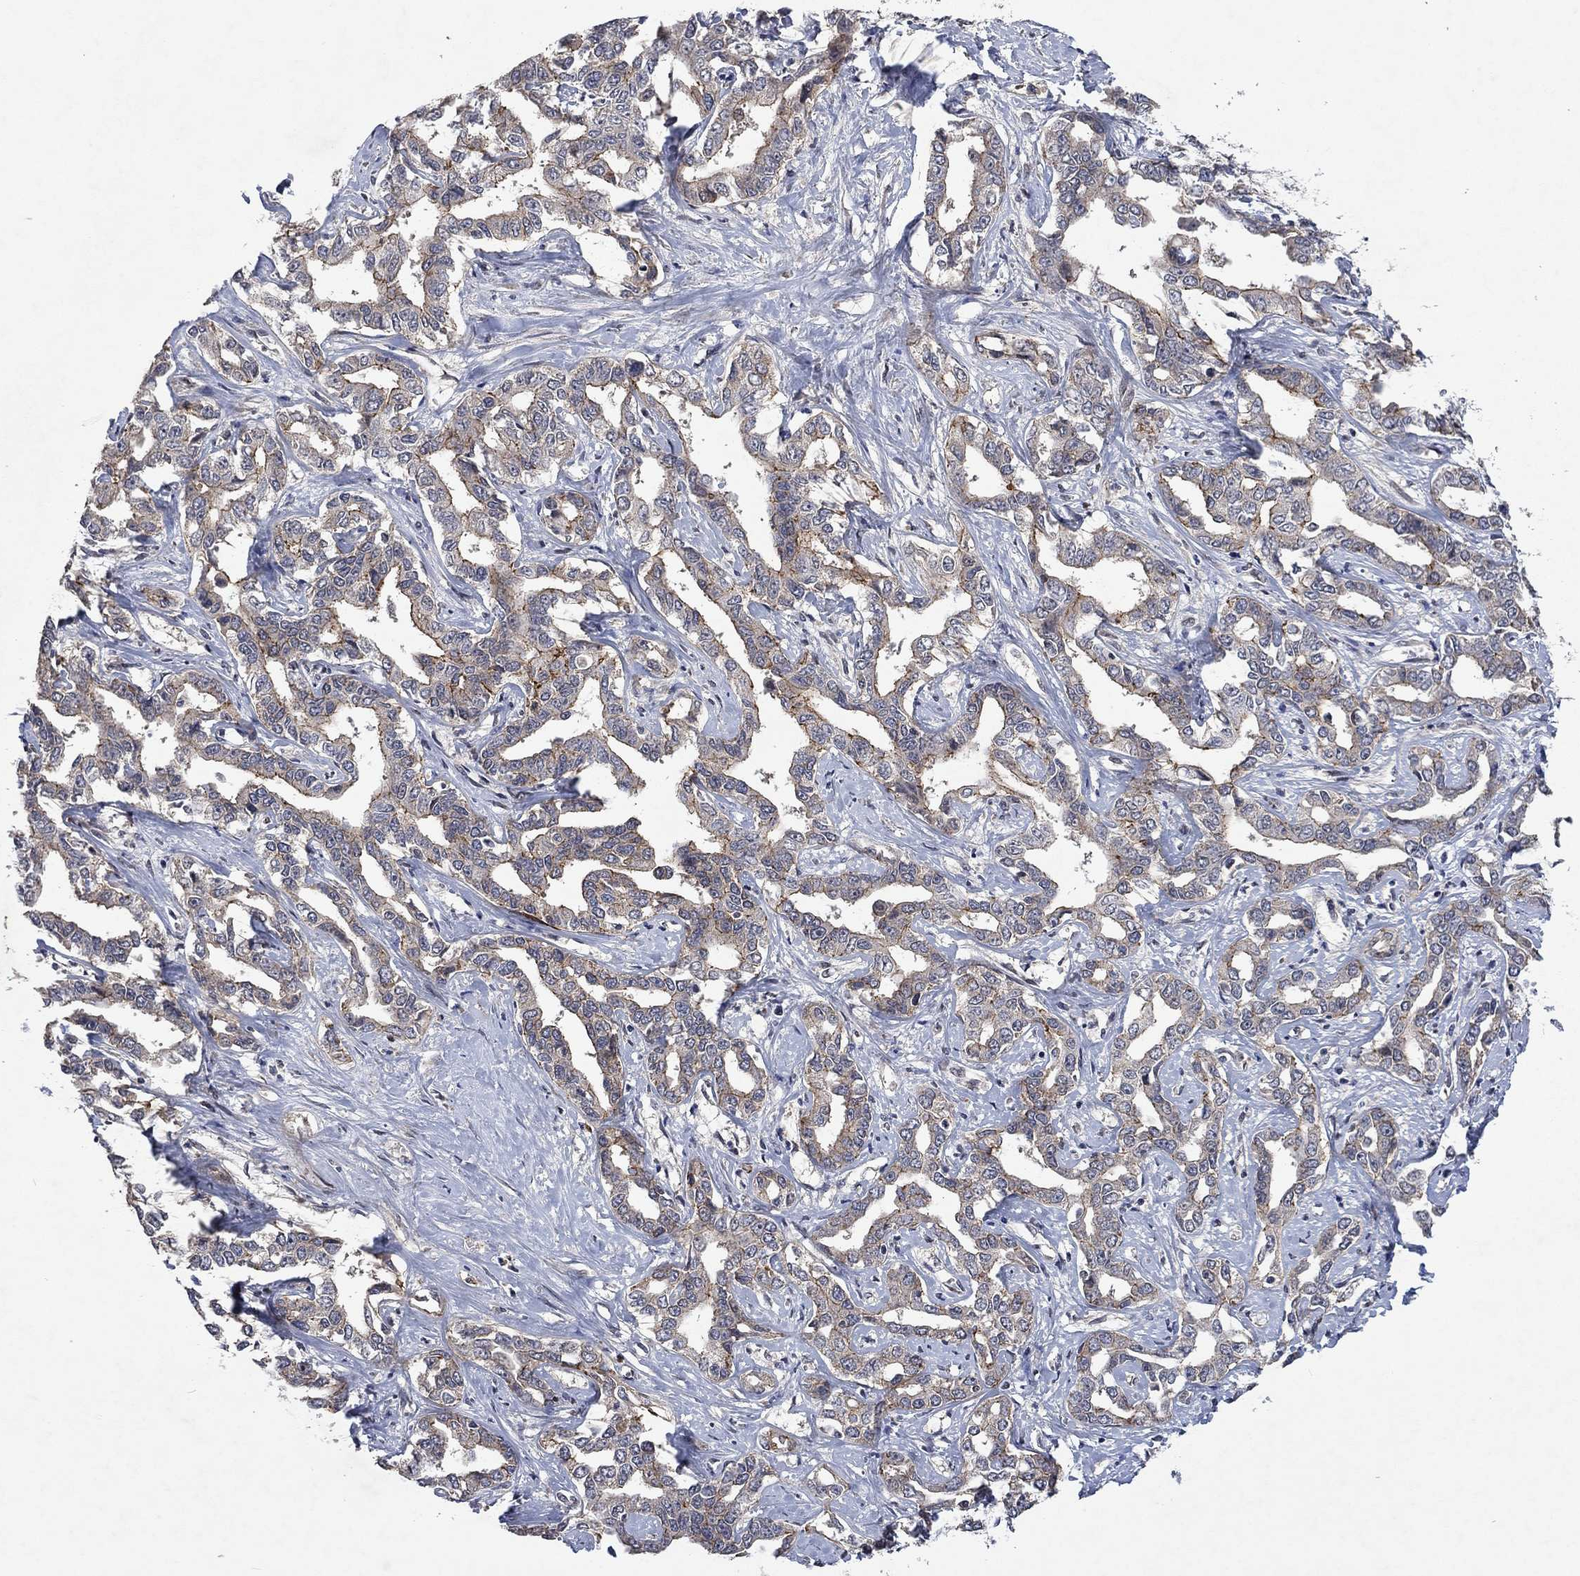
{"staining": {"intensity": "moderate", "quantity": "<25%", "location": "cytoplasmic/membranous"}, "tissue": "liver cancer", "cell_type": "Tumor cells", "image_type": "cancer", "snomed": [{"axis": "morphology", "description": "Cholangiocarcinoma"}, {"axis": "topography", "description": "Liver"}], "caption": "Immunohistochemical staining of liver cholangiocarcinoma demonstrates low levels of moderate cytoplasmic/membranous protein staining in approximately <25% of tumor cells.", "gene": "PPP1R9A", "patient": {"sex": "male", "age": 59}}